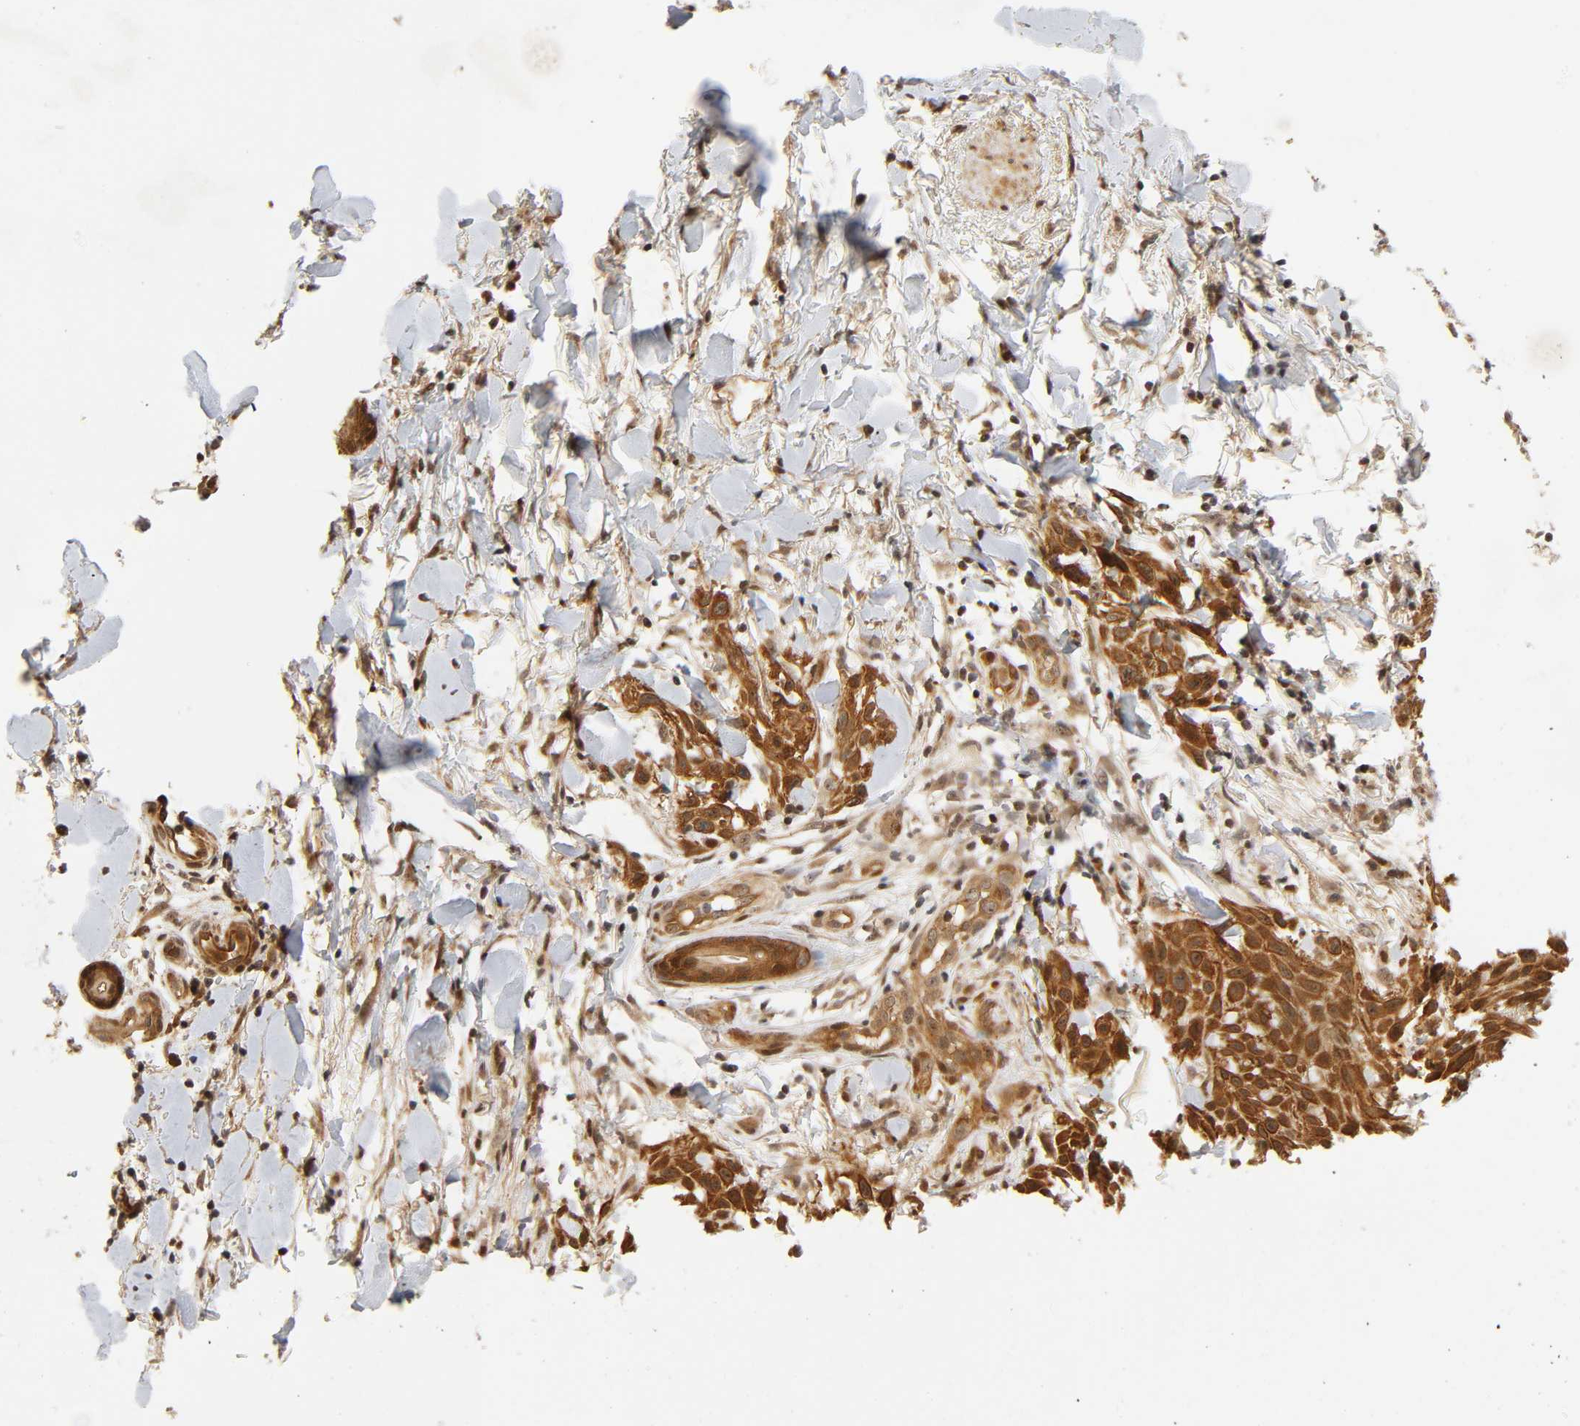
{"staining": {"intensity": "moderate", "quantity": ">75%", "location": "cytoplasmic/membranous"}, "tissue": "skin cancer", "cell_type": "Tumor cells", "image_type": "cancer", "snomed": [{"axis": "morphology", "description": "Squamous cell carcinoma, NOS"}, {"axis": "topography", "description": "Skin"}], "caption": "A medium amount of moderate cytoplasmic/membranous positivity is identified in approximately >75% of tumor cells in skin cancer (squamous cell carcinoma) tissue.", "gene": "IQCJ-SCHIP1", "patient": {"sex": "female", "age": 42}}